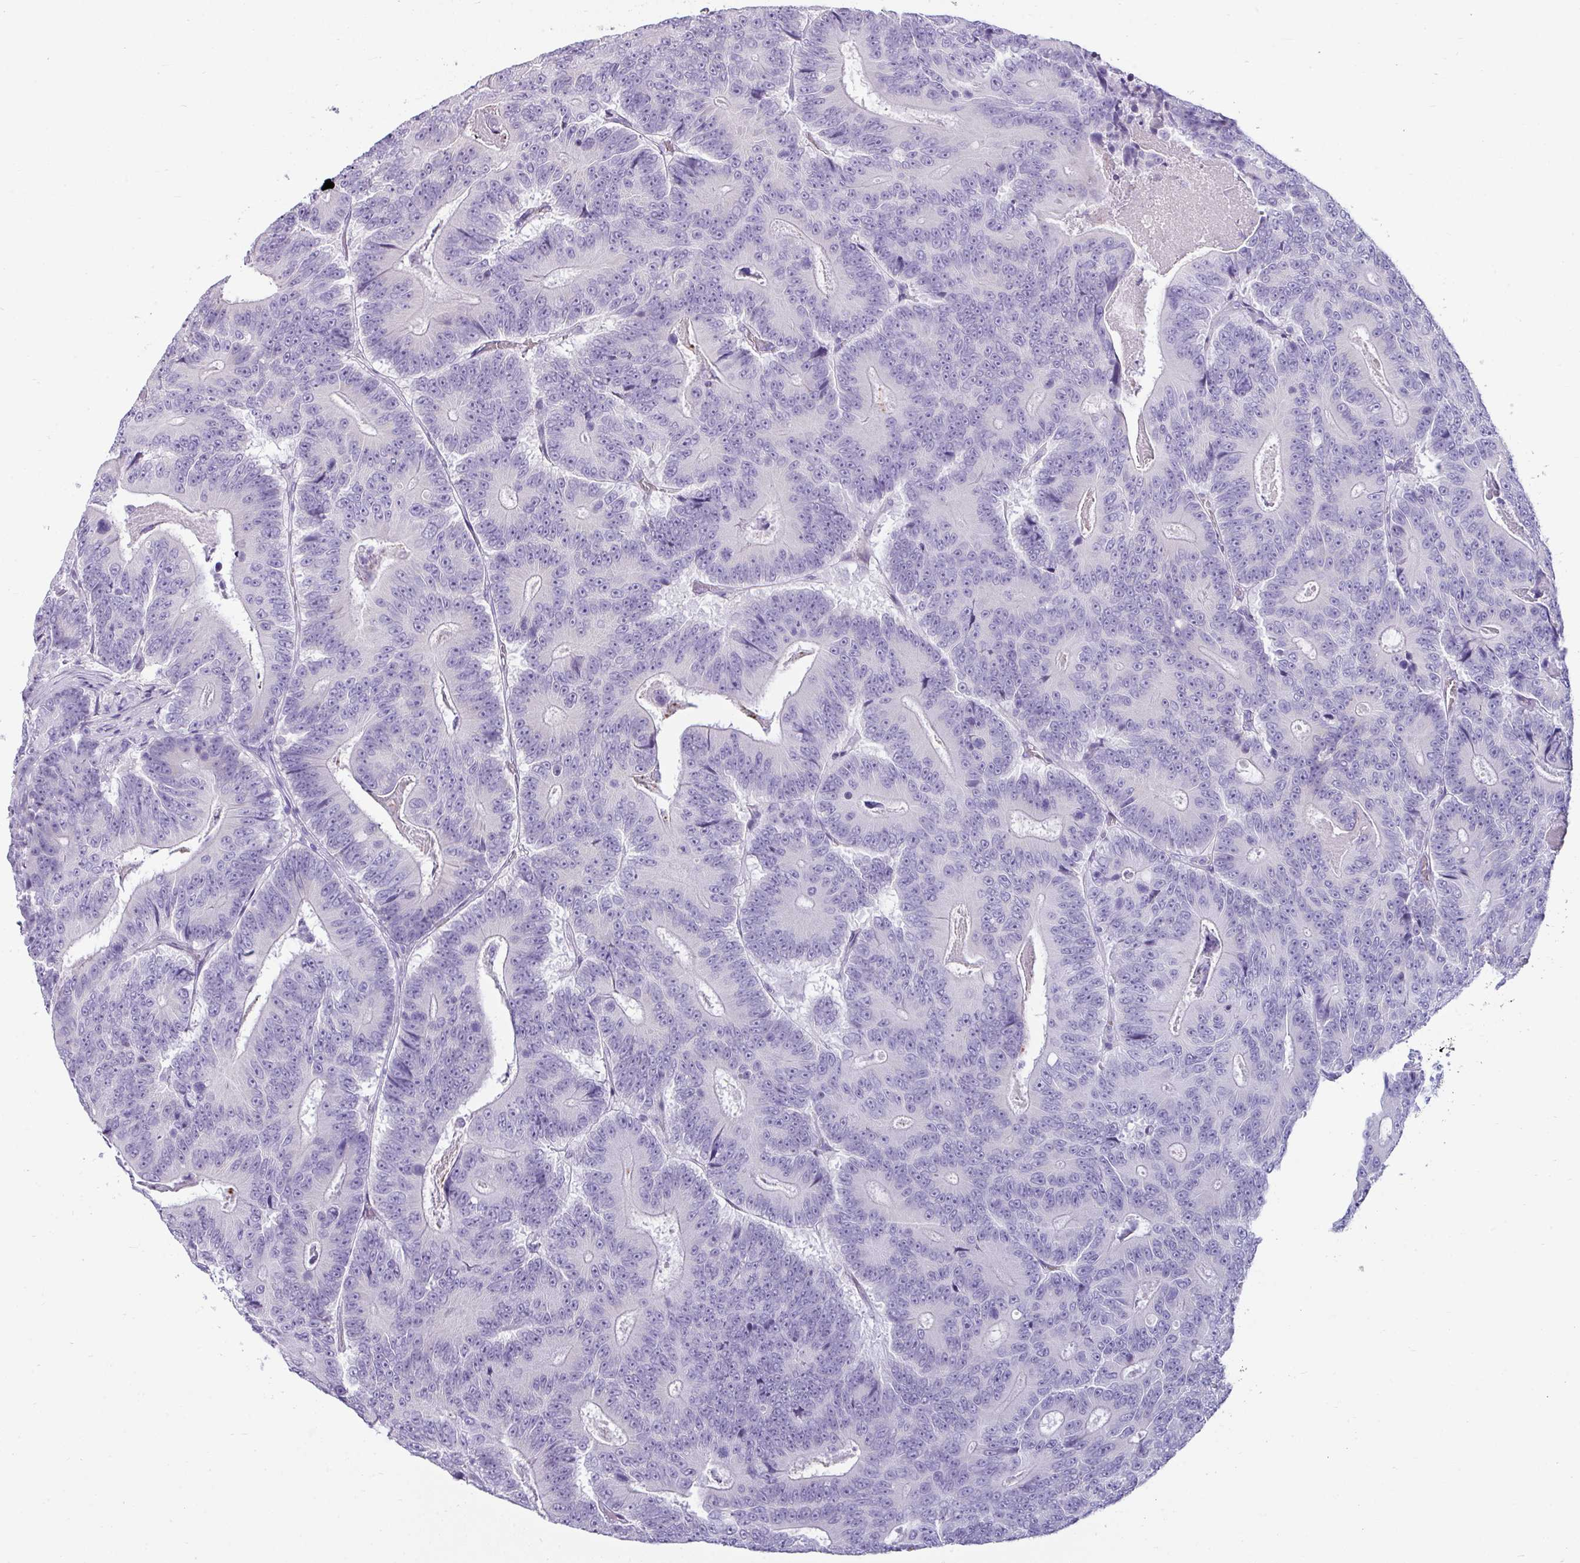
{"staining": {"intensity": "negative", "quantity": "none", "location": "none"}, "tissue": "colorectal cancer", "cell_type": "Tumor cells", "image_type": "cancer", "snomed": [{"axis": "morphology", "description": "Adenocarcinoma, NOS"}, {"axis": "topography", "description": "Colon"}], "caption": "A photomicrograph of human colorectal adenocarcinoma is negative for staining in tumor cells.", "gene": "VCY1B", "patient": {"sex": "male", "age": 83}}